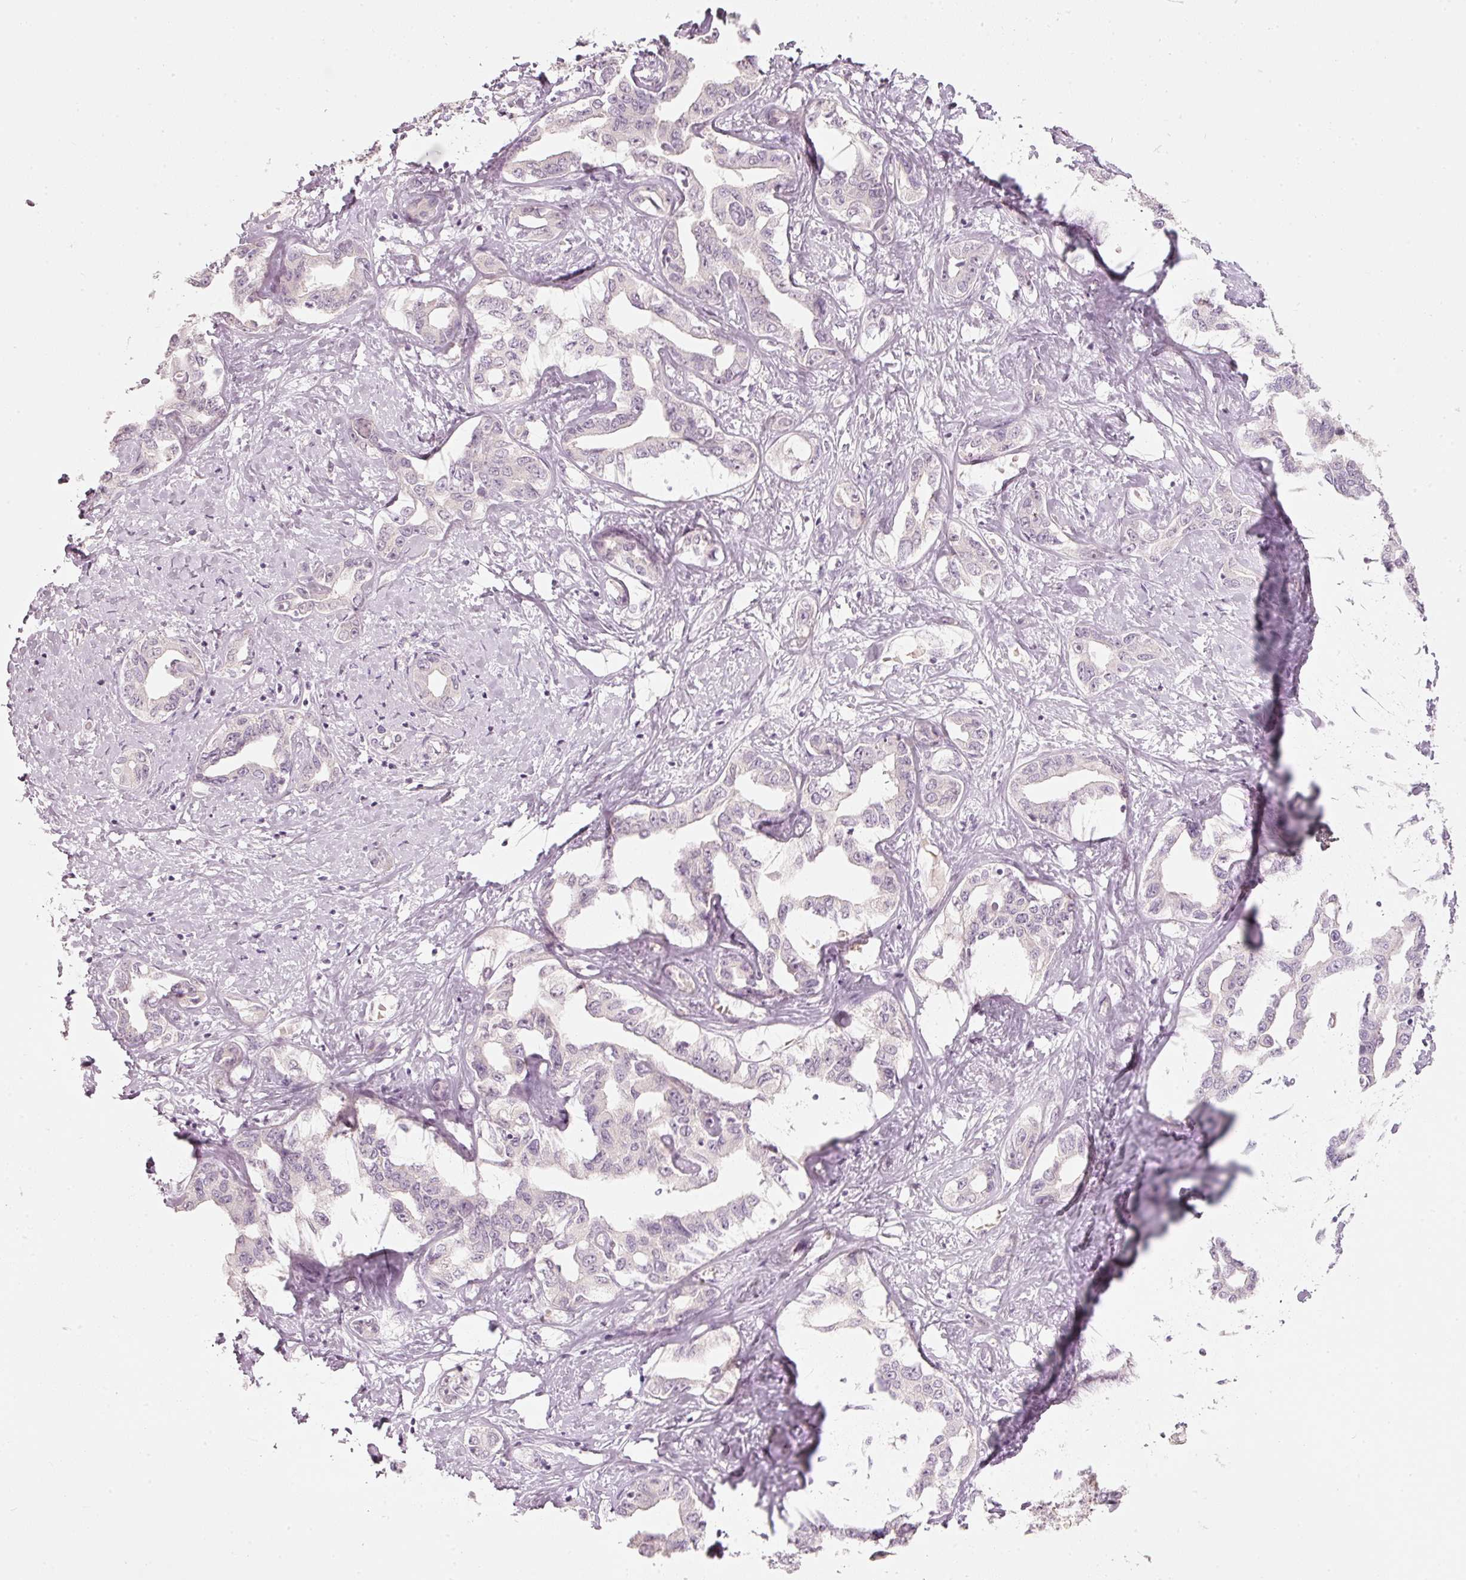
{"staining": {"intensity": "negative", "quantity": "none", "location": "none"}, "tissue": "liver cancer", "cell_type": "Tumor cells", "image_type": "cancer", "snomed": [{"axis": "morphology", "description": "Cholangiocarcinoma"}, {"axis": "topography", "description": "Liver"}], "caption": "Image shows no significant protein expression in tumor cells of liver cancer (cholangiocarcinoma).", "gene": "STEAP1", "patient": {"sex": "male", "age": 59}}